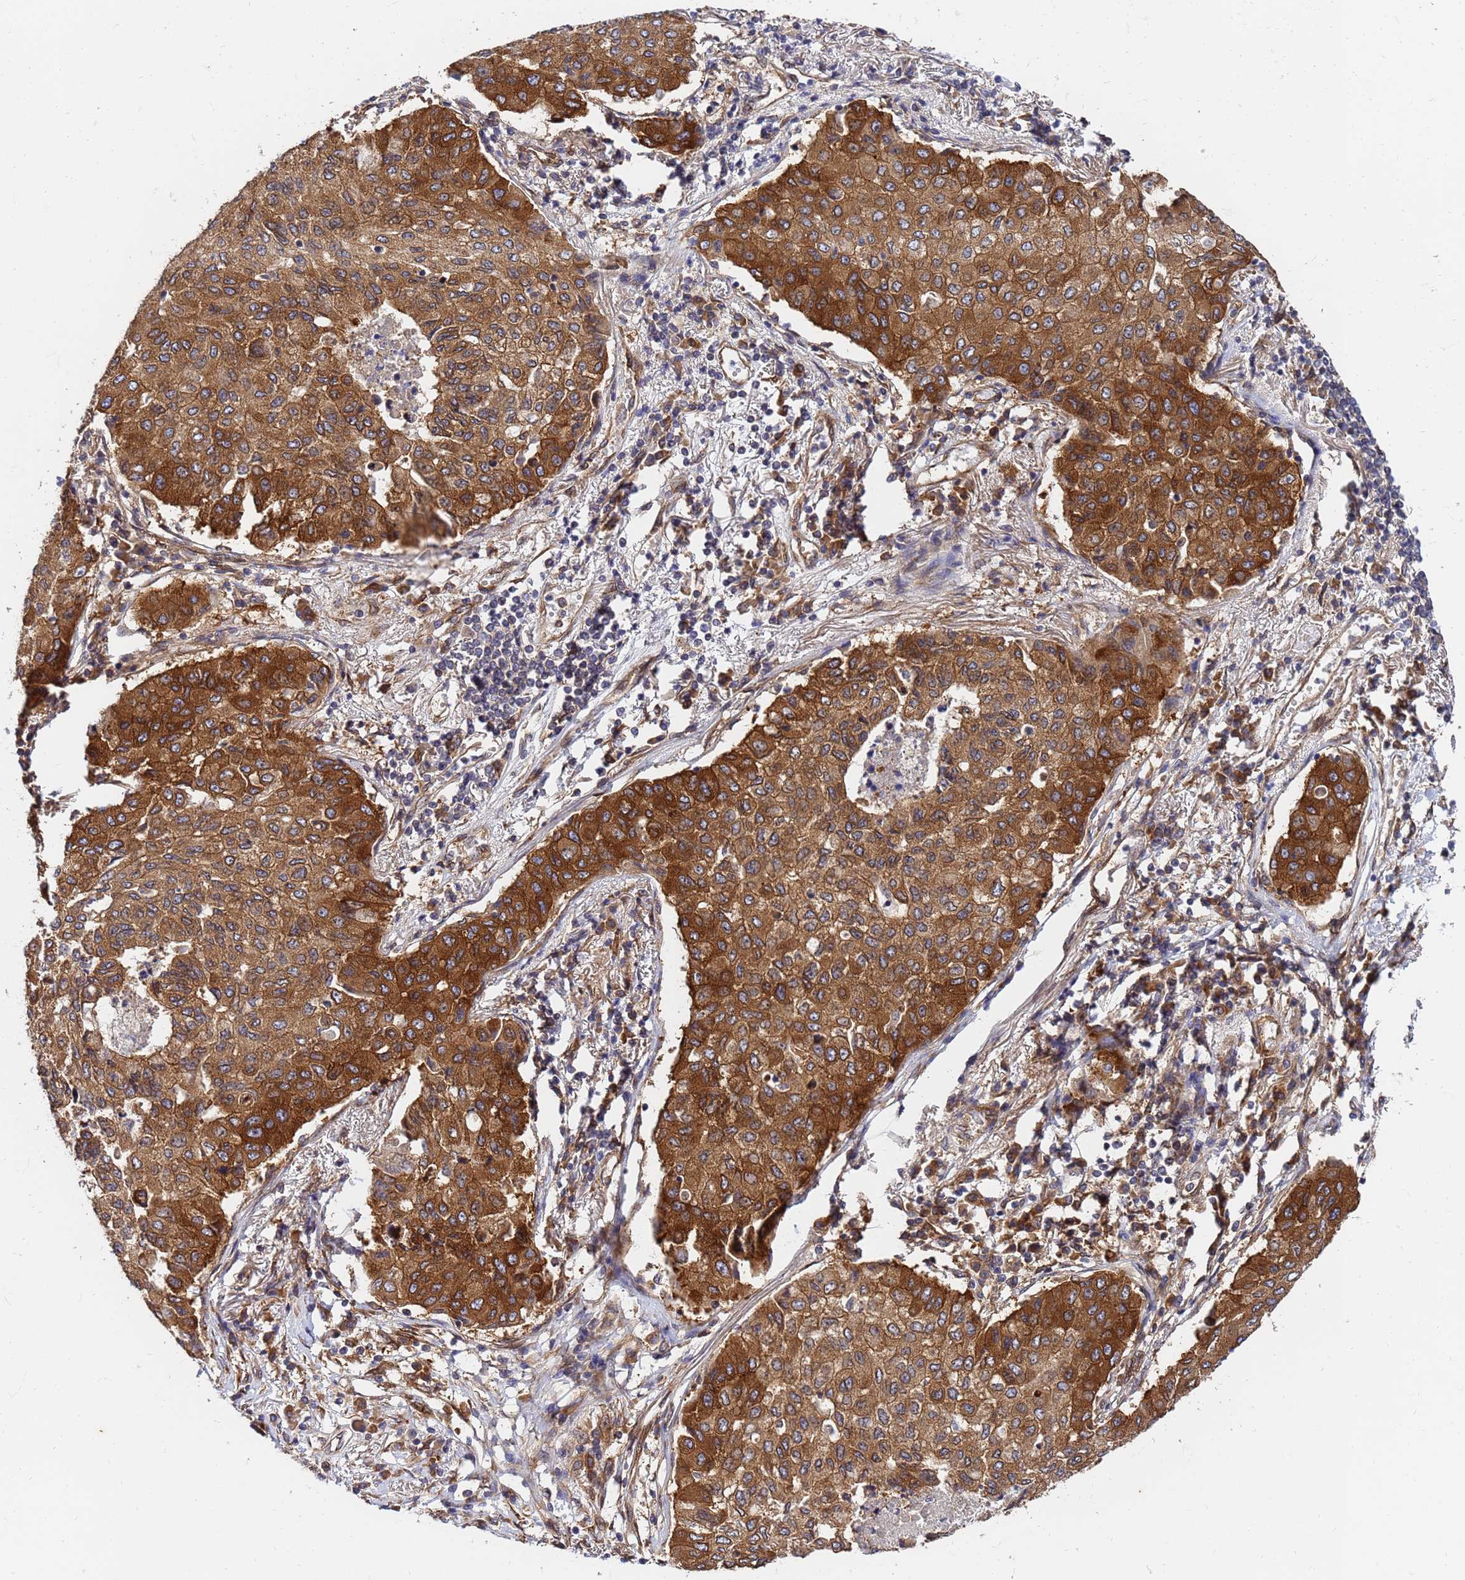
{"staining": {"intensity": "strong", "quantity": ">75%", "location": "cytoplasmic/membranous"}, "tissue": "lung cancer", "cell_type": "Tumor cells", "image_type": "cancer", "snomed": [{"axis": "morphology", "description": "Squamous cell carcinoma, NOS"}, {"axis": "topography", "description": "Lung"}], "caption": "Protein staining of lung cancer (squamous cell carcinoma) tissue shows strong cytoplasmic/membranous expression in approximately >75% of tumor cells.", "gene": "UNC93B1", "patient": {"sex": "male", "age": 74}}